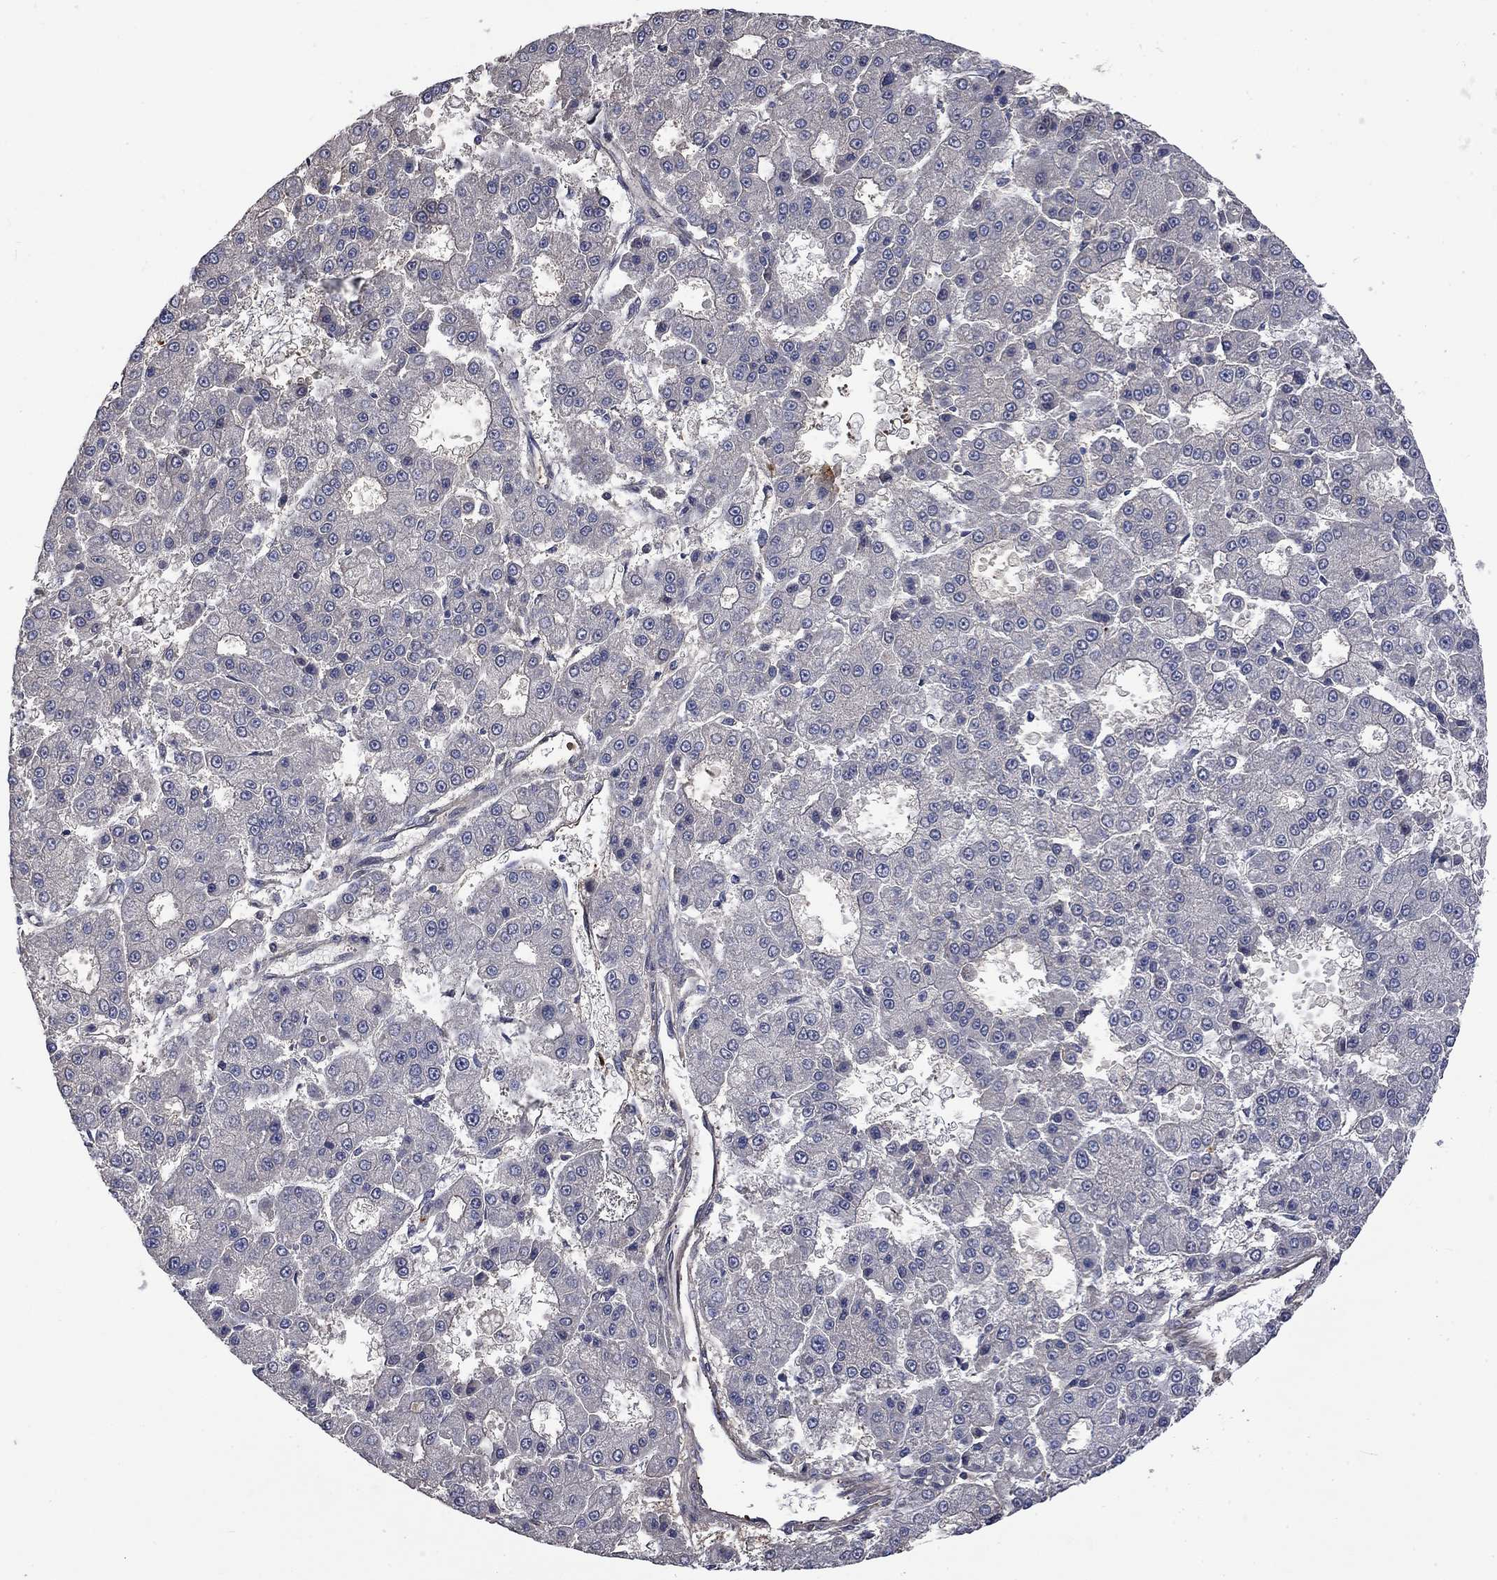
{"staining": {"intensity": "negative", "quantity": "none", "location": "none"}, "tissue": "liver cancer", "cell_type": "Tumor cells", "image_type": "cancer", "snomed": [{"axis": "morphology", "description": "Carcinoma, Hepatocellular, NOS"}, {"axis": "topography", "description": "Liver"}], "caption": "Tumor cells show no significant expression in liver cancer (hepatocellular carcinoma).", "gene": "VCAN", "patient": {"sex": "male", "age": 70}}